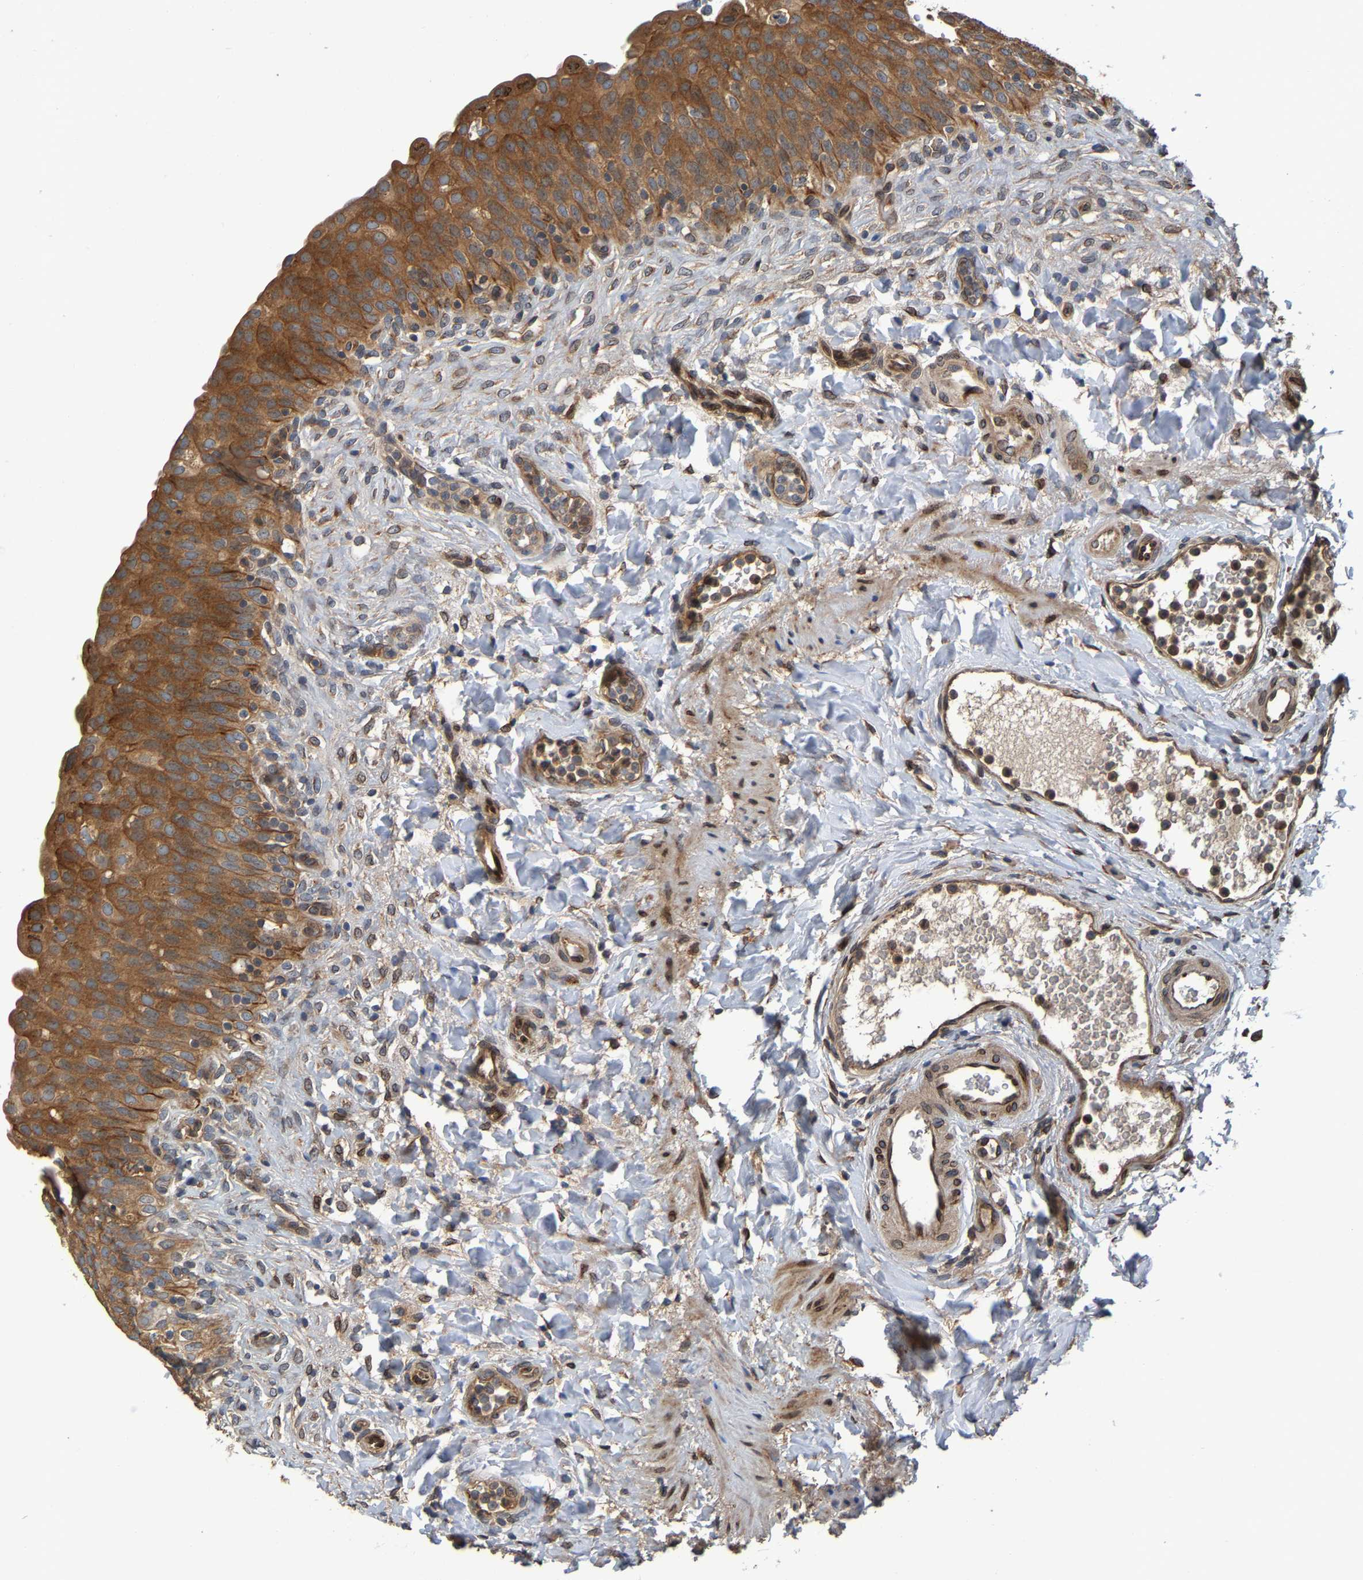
{"staining": {"intensity": "strong", "quantity": ">75%", "location": "cytoplasmic/membranous"}, "tissue": "urinary bladder", "cell_type": "Urothelial cells", "image_type": "normal", "snomed": [{"axis": "morphology", "description": "Urothelial carcinoma, High grade"}, {"axis": "topography", "description": "Urinary bladder"}], "caption": "Immunohistochemistry (DAB (3,3'-diaminobenzidine)) staining of normal urinary bladder displays strong cytoplasmic/membranous protein expression in about >75% of urothelial cells.", "gene": "MACC1", "patient": {"sex": "male", "age": 46}}